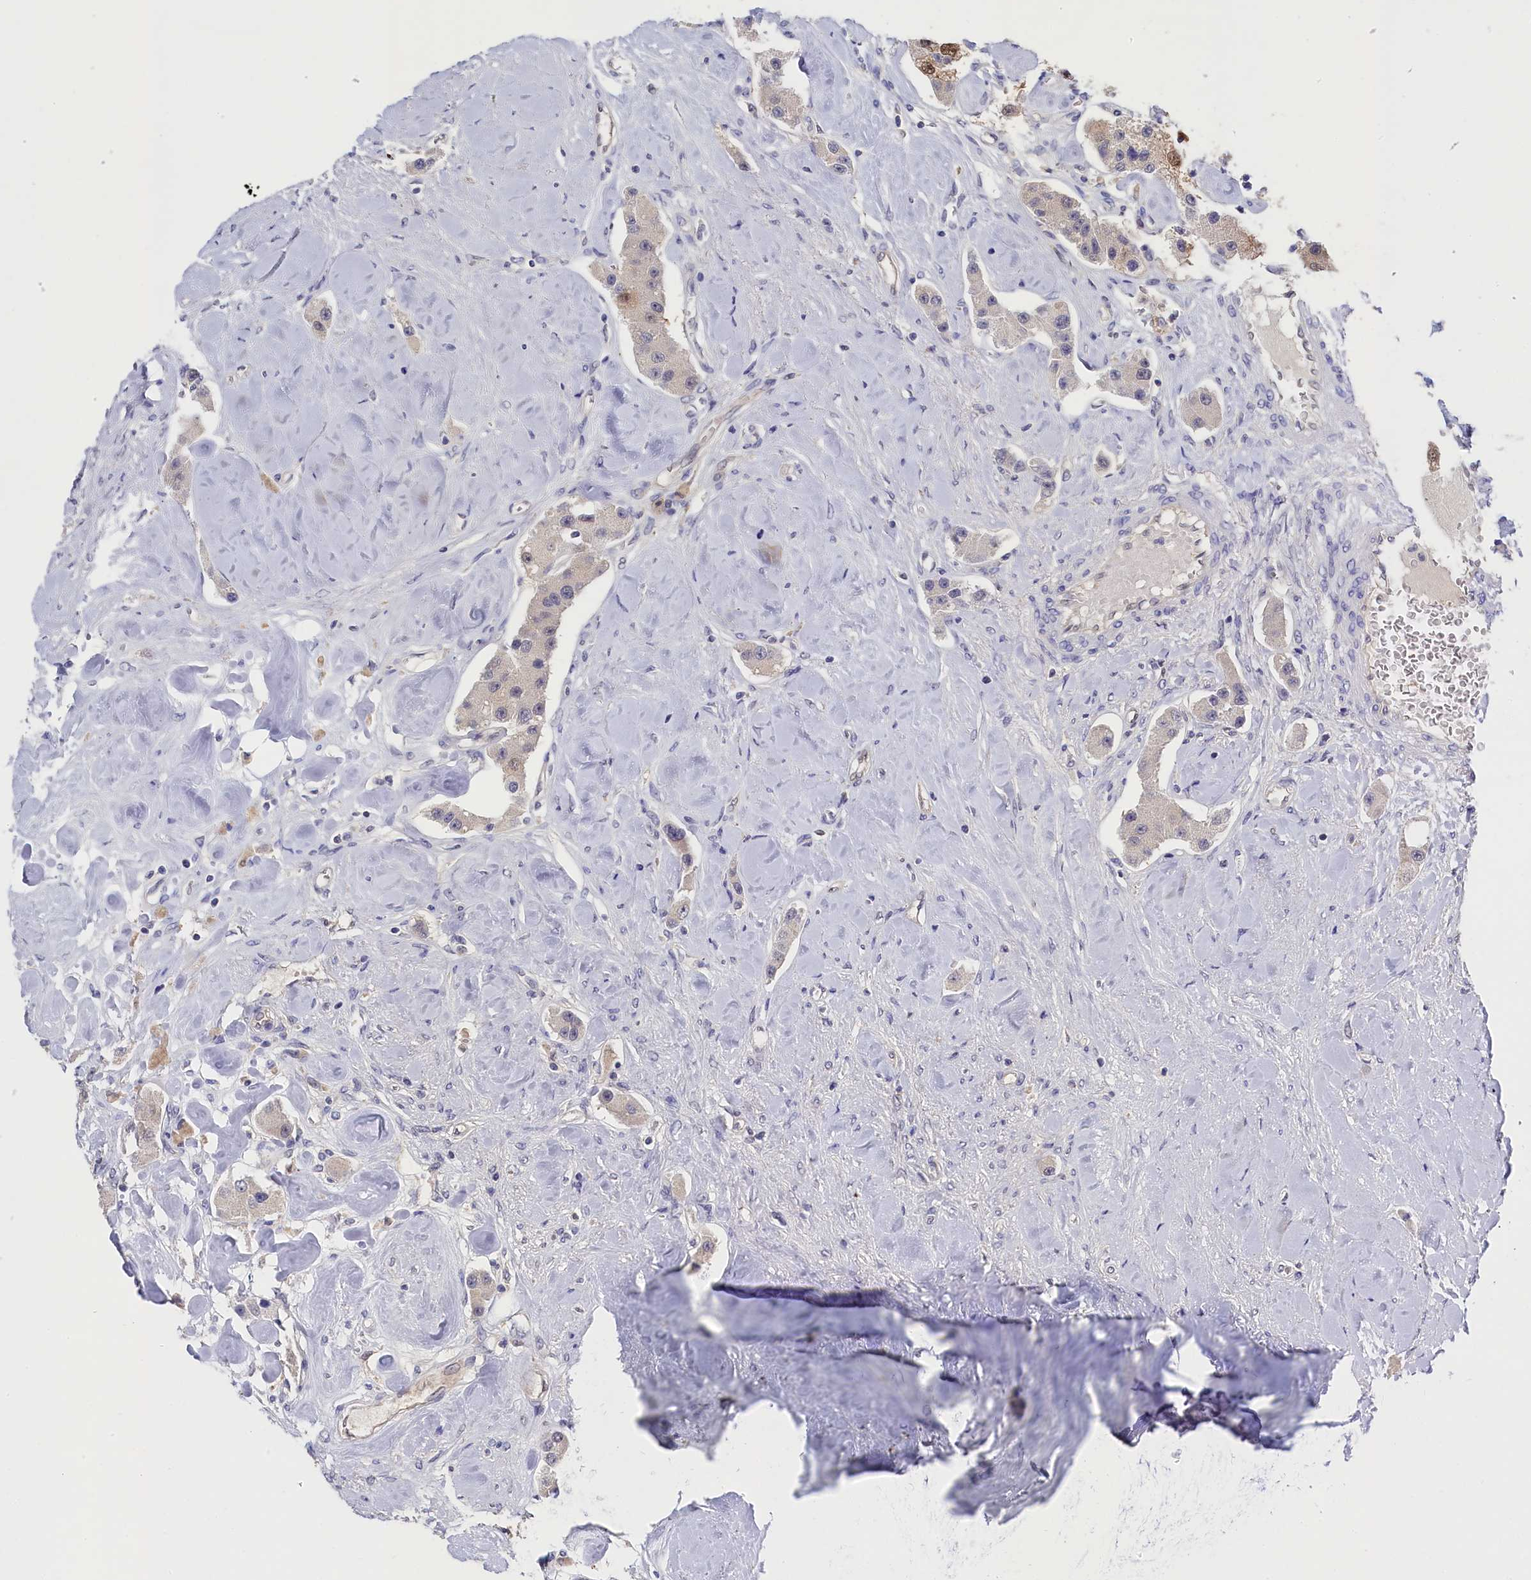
{"staining": {"intensity": "moderate", "quantity": "<25%", "location": "cytoplasmic/membranous,nuclear"}, "tissue": "carcinoid", "cell_type": "Tumor cells", "image_type": "cancer", "snomed": [{"axis": "morphology", "description": "Carcinoid, malignant, NOS"}, {"axis": "topography", "description": "Pancreas"}], "caption": "A photomicrograph of carcinoid (malignant) stained for a protein shows moderate cytoplasmic/membranous and nuclear brown staining in tumor cells.", "gene": "C11orf54", "patient": {"sex": "male", "age": 41}}